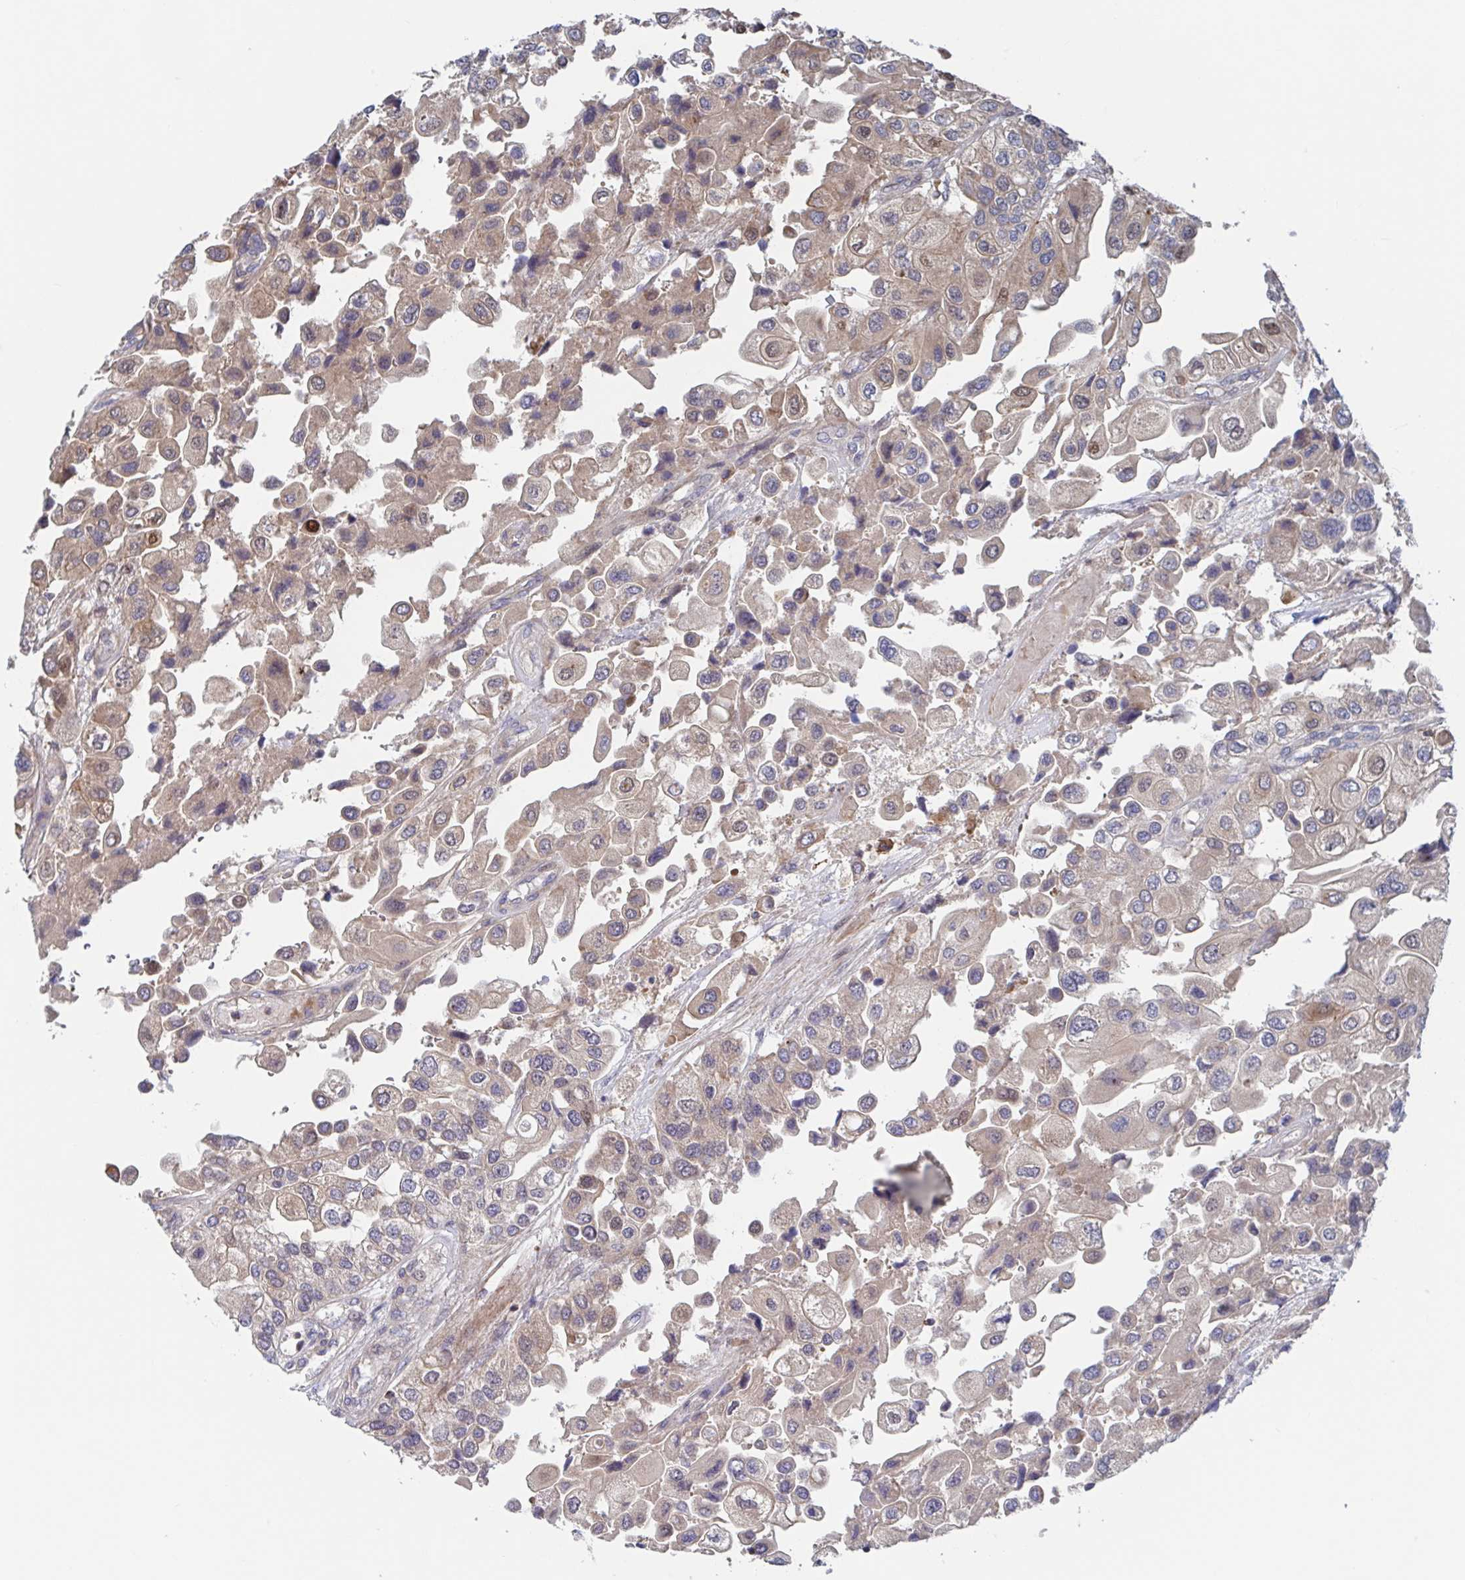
{"staining": {"intensity": "weak", "quantity": ">75%", "location": "cytoplasmic/membranous"}, "tissue": "urothelial cancer", "cell_type": "Tumor cells", "image_type": "cancer", "snomed": [{"axis": "morphology", "description": "Urothelial carcinoma, High grade"}, {"axis": "topography", "description": "Urinary bladder"}], "caption": "This histopathology image reveals urothelial carcinoma (high-grade) stained with immunohistochemistry to label a protein in brown. The cytoplasmic/membranous of tumor cells show weak positivity for the protein. Nuclei are counter-stained blue.", "gene": "DHRS12", "patient": {"sex": "female", "age": 64}}